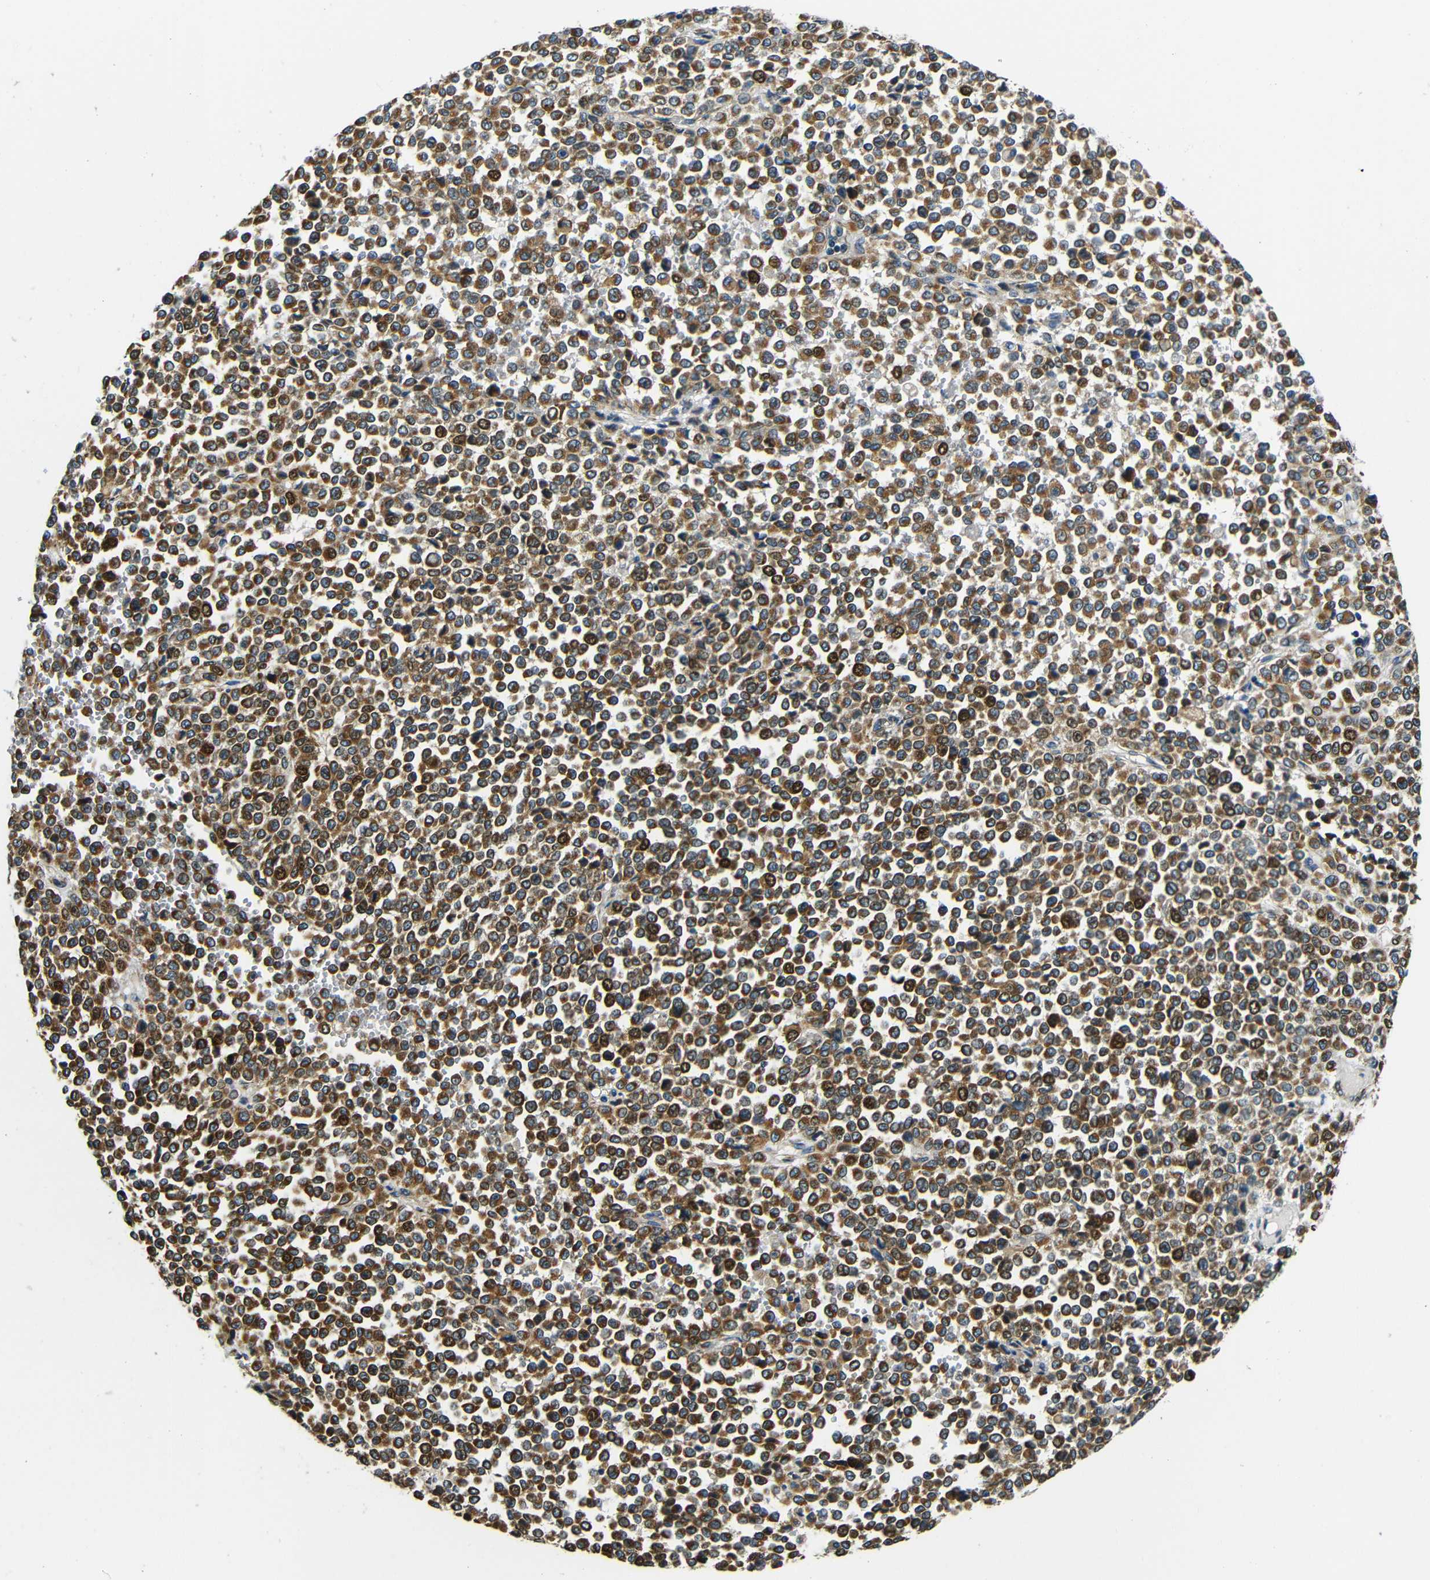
{"staining": {"intensity": "strong", "quantity": ">75%", "location": "cytoplasmic/membranous"}, "tissue": "melanoma", "cell_type": "Tumor cells", "image_type": "cancer", "snomed": [{"axis": "morphology", "description": "Malignant melanoma, Metastatic site"}, {"axis": "topography", "description": "Pancreas"}], "caption": "There is high levels of strong cytoplasmic/membranous positivity in tumor cells of melanoma, as demonstrated by immunohistochemical staining (brown color).", "gene": "VAPB", "patient": {"sex": "female", "age": 30}}